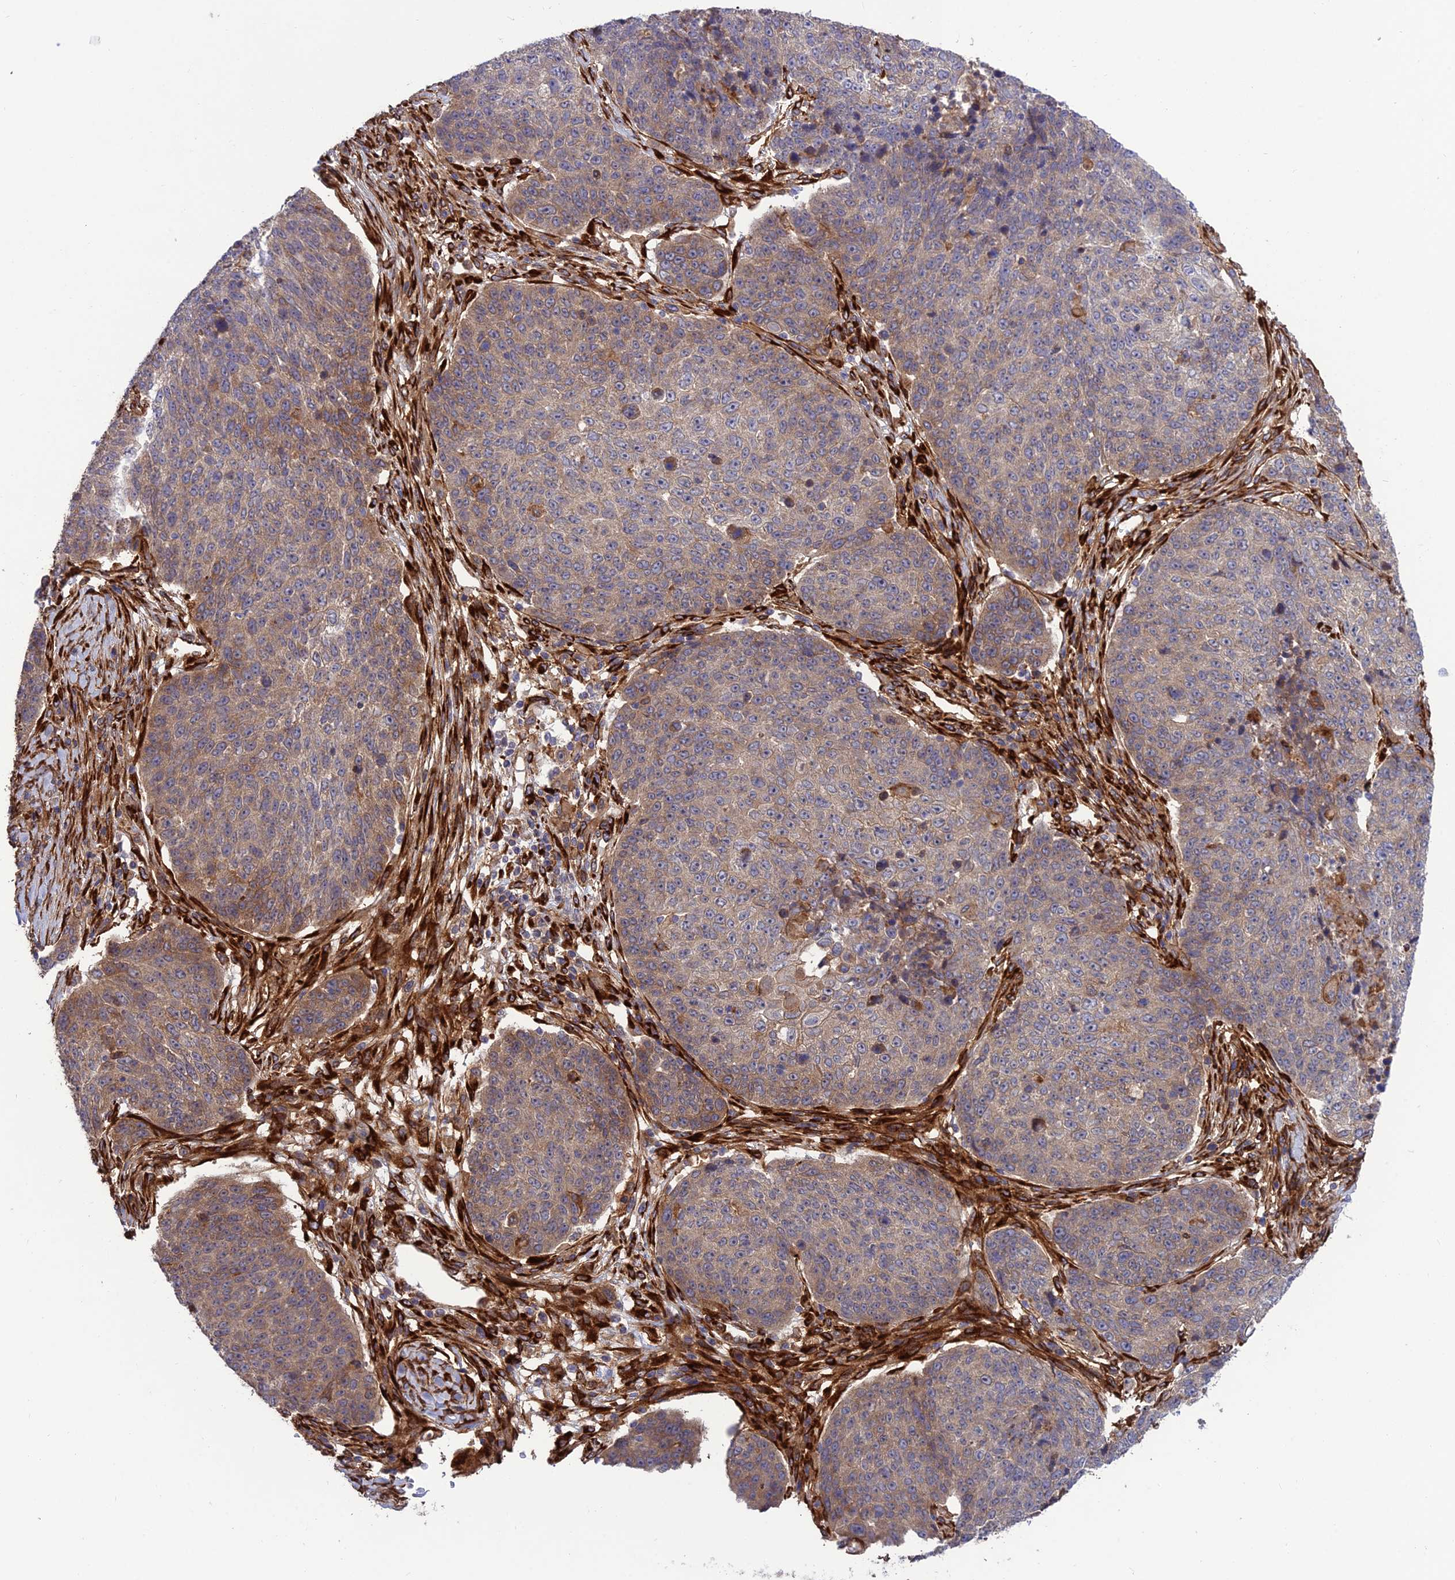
{"staining": {"intensity": "weak", "quantity": ">75%", "location": "cytoplasmic/membranous"}, "tissue": "lung cancer", "cell_type": "Tumor cells", "image_type": "cancer", "snomed": [{"axis": "morphology", "description": "Normal tissue, NOS"}, {"axis": "morphology", "description": "Squamous cell carcinoma, NOS"}, {"axis": "topography", "description": "Lymph node"}, {"axis": "topography", "description": "Lung"}], "caption": "Squamous cell carcinoma (lung) stained for a protein (brown) shows weak cytoplasmic/membranous positive positivity in approximately >75% of tumor cells.", "gene": "CRTAP", "patient": {"sex": "male", "age": 66}}